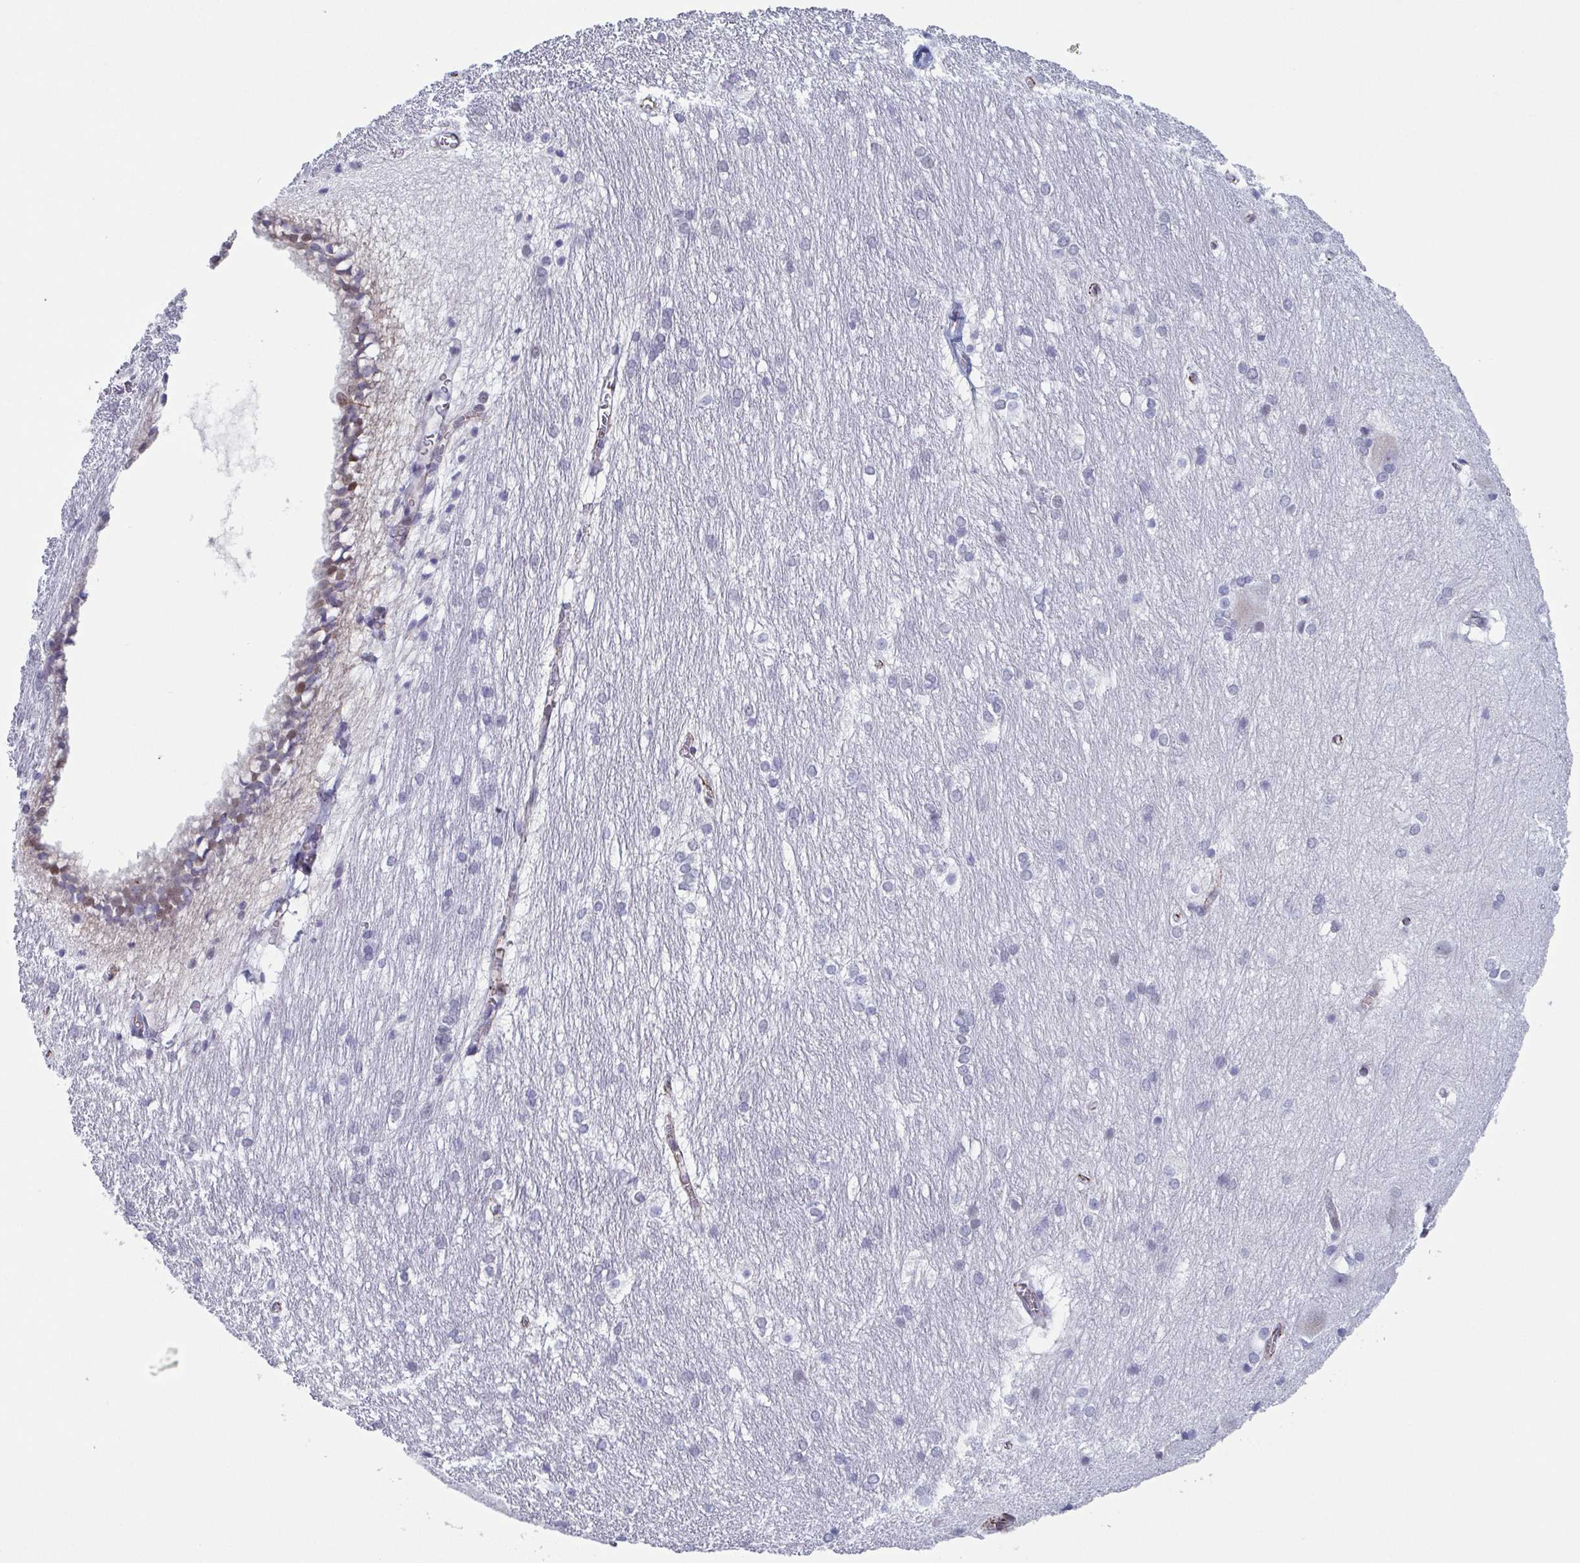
{"staining": {"intensity": "negative", "quantity": "none", "location": "none"}, "tissue": "hippocampus", "cell_type": "Glial cells", "image_type": "normal", "snomed": [{"axis": "morphology", "description": "Normal tissue, NOS"}, {"axis": "topography", "description": "Cerebral cortex"}, {"axis": "topography", "description": "Hippocampus"}], "caption": "This is an IHC photomicrograph of unremarkable hippocampus. There is no expression in glial cells.", "gene": "TMEM92", "patient": {"sex": "female", "age": 19}}